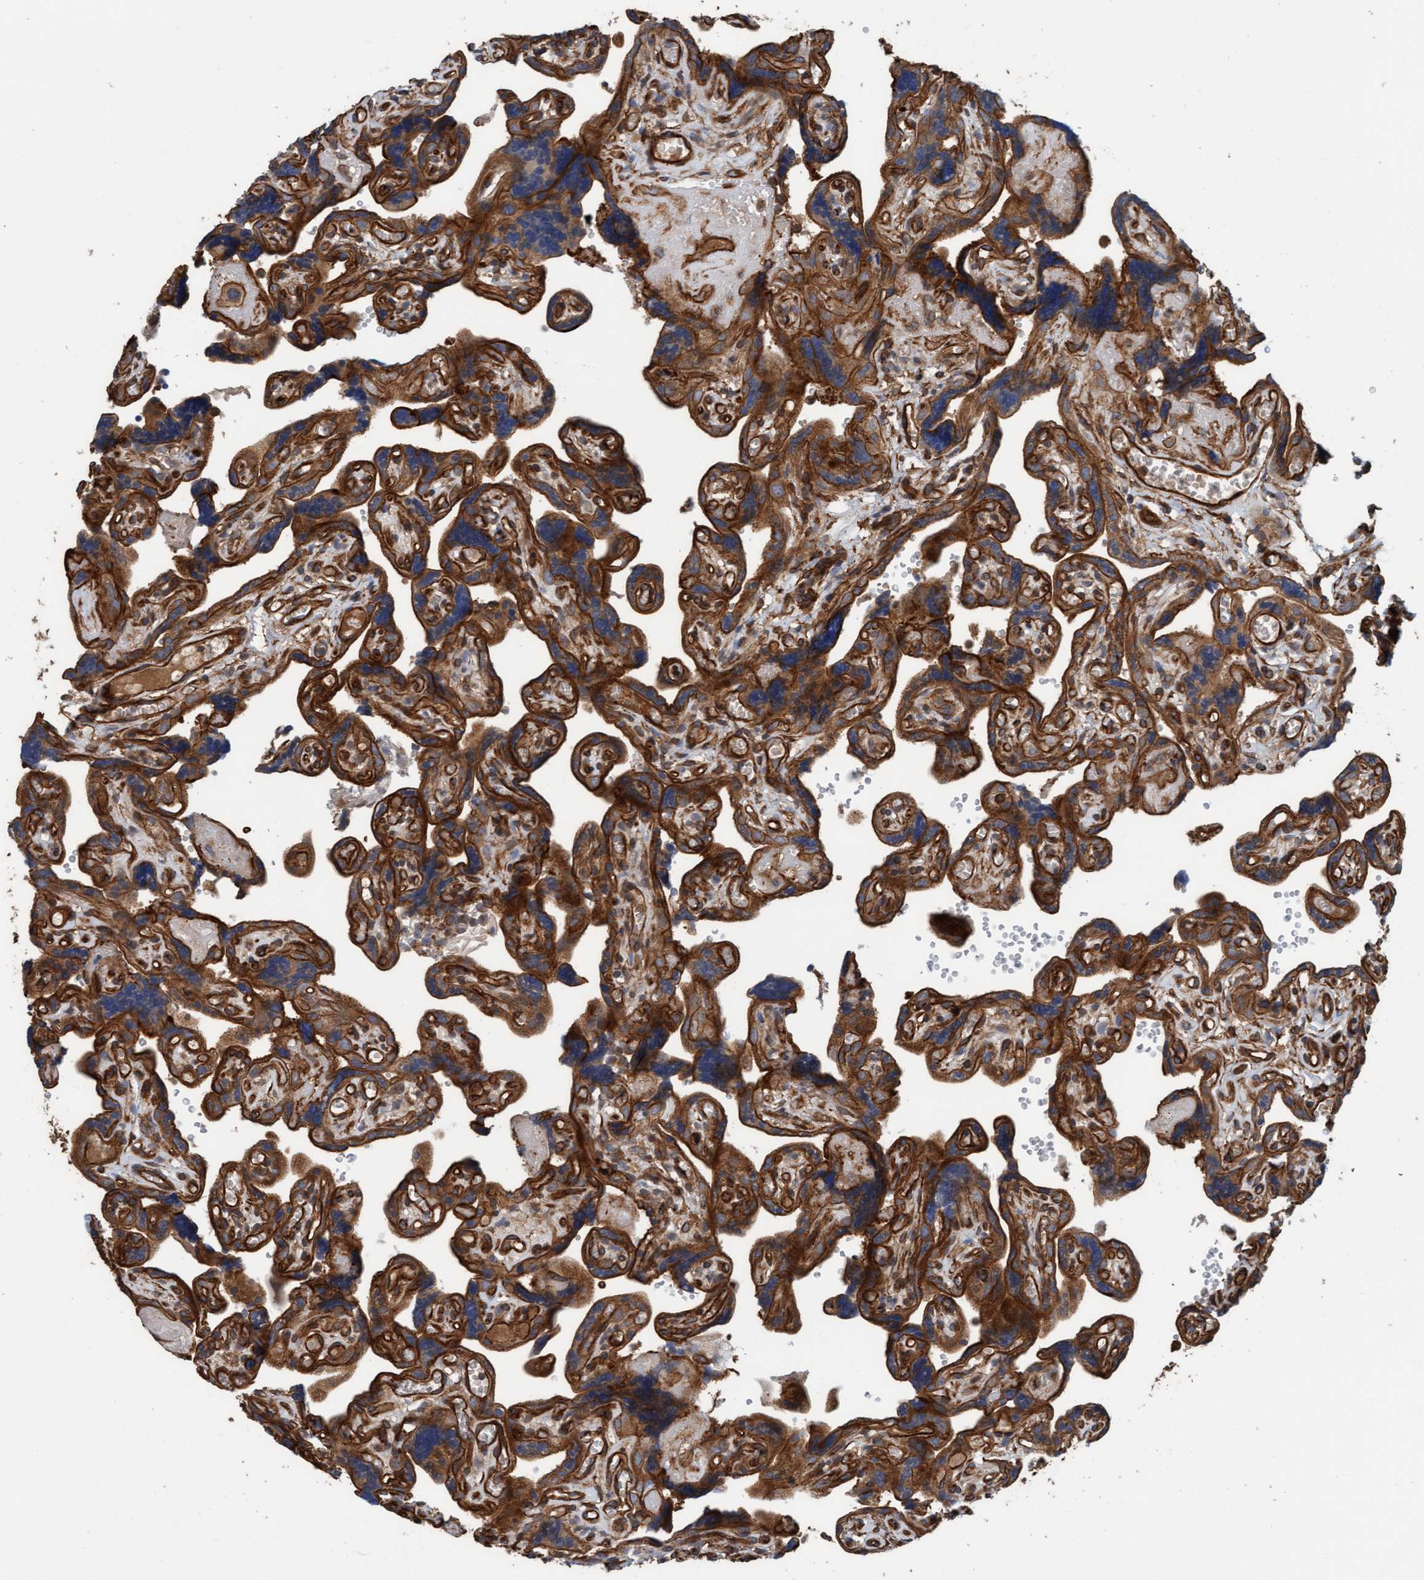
{"staining": {"intensity": "strong", "quantity": ">75%", "location": "cytoplasmic/membranous"}, "tissue": "placenta", "cell_type": "Decidual cells", "image_type": "normal", "snomed": [{"axis": "morphology", "description": "Normal tissue, NOS"}, {"axis": "topography", "description": "Placenta"}], "caption": "Brown immunohistochemical staining in normal placenta exhibits strong cytoplasmic/membranous expression in about >75% of decidual cells.", "gene": "STXBP4", "patient": {"sex": "female", "age": 30}}